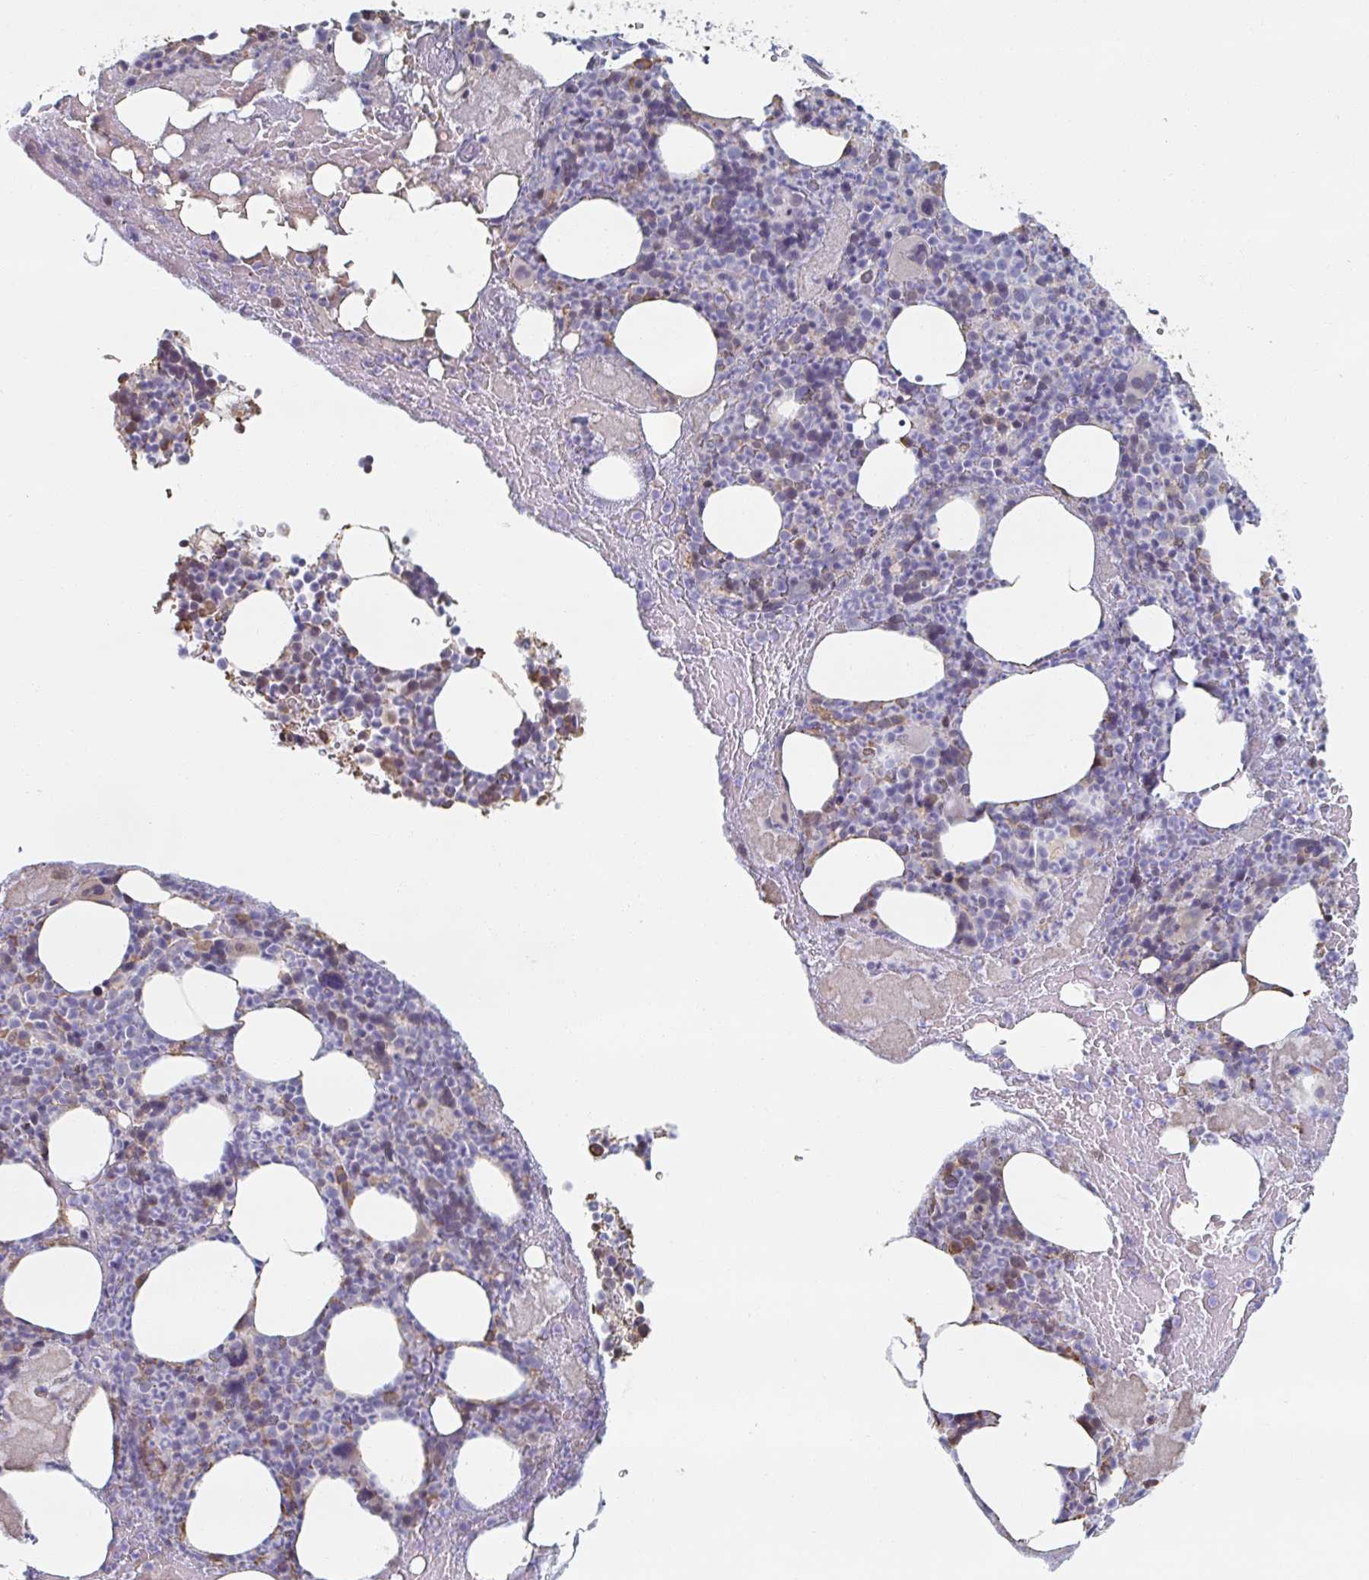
{"staining": {"intensity": "moderate", "quantity": "<25%", "location": "cytoplasmic/membranous"}, "tissue": "bone marrow", "cell_type": "Hematopoietic cells", "image_type": "normal", "snomed": [{"axis": "morphology", "description": "Normal tissue, NOS"}, {"axis": "topography", "description": "Bone marrow"}], "caption": "The histopathology image shows immunohistochemical staining of unremarkable bone marrow. There is moderate cytoplasmic/membranous expression is seen in approximately <25% of hematopoietic cells.", "gene": "RAB5IF", "patient": {"sex": "female", "age": 59}}